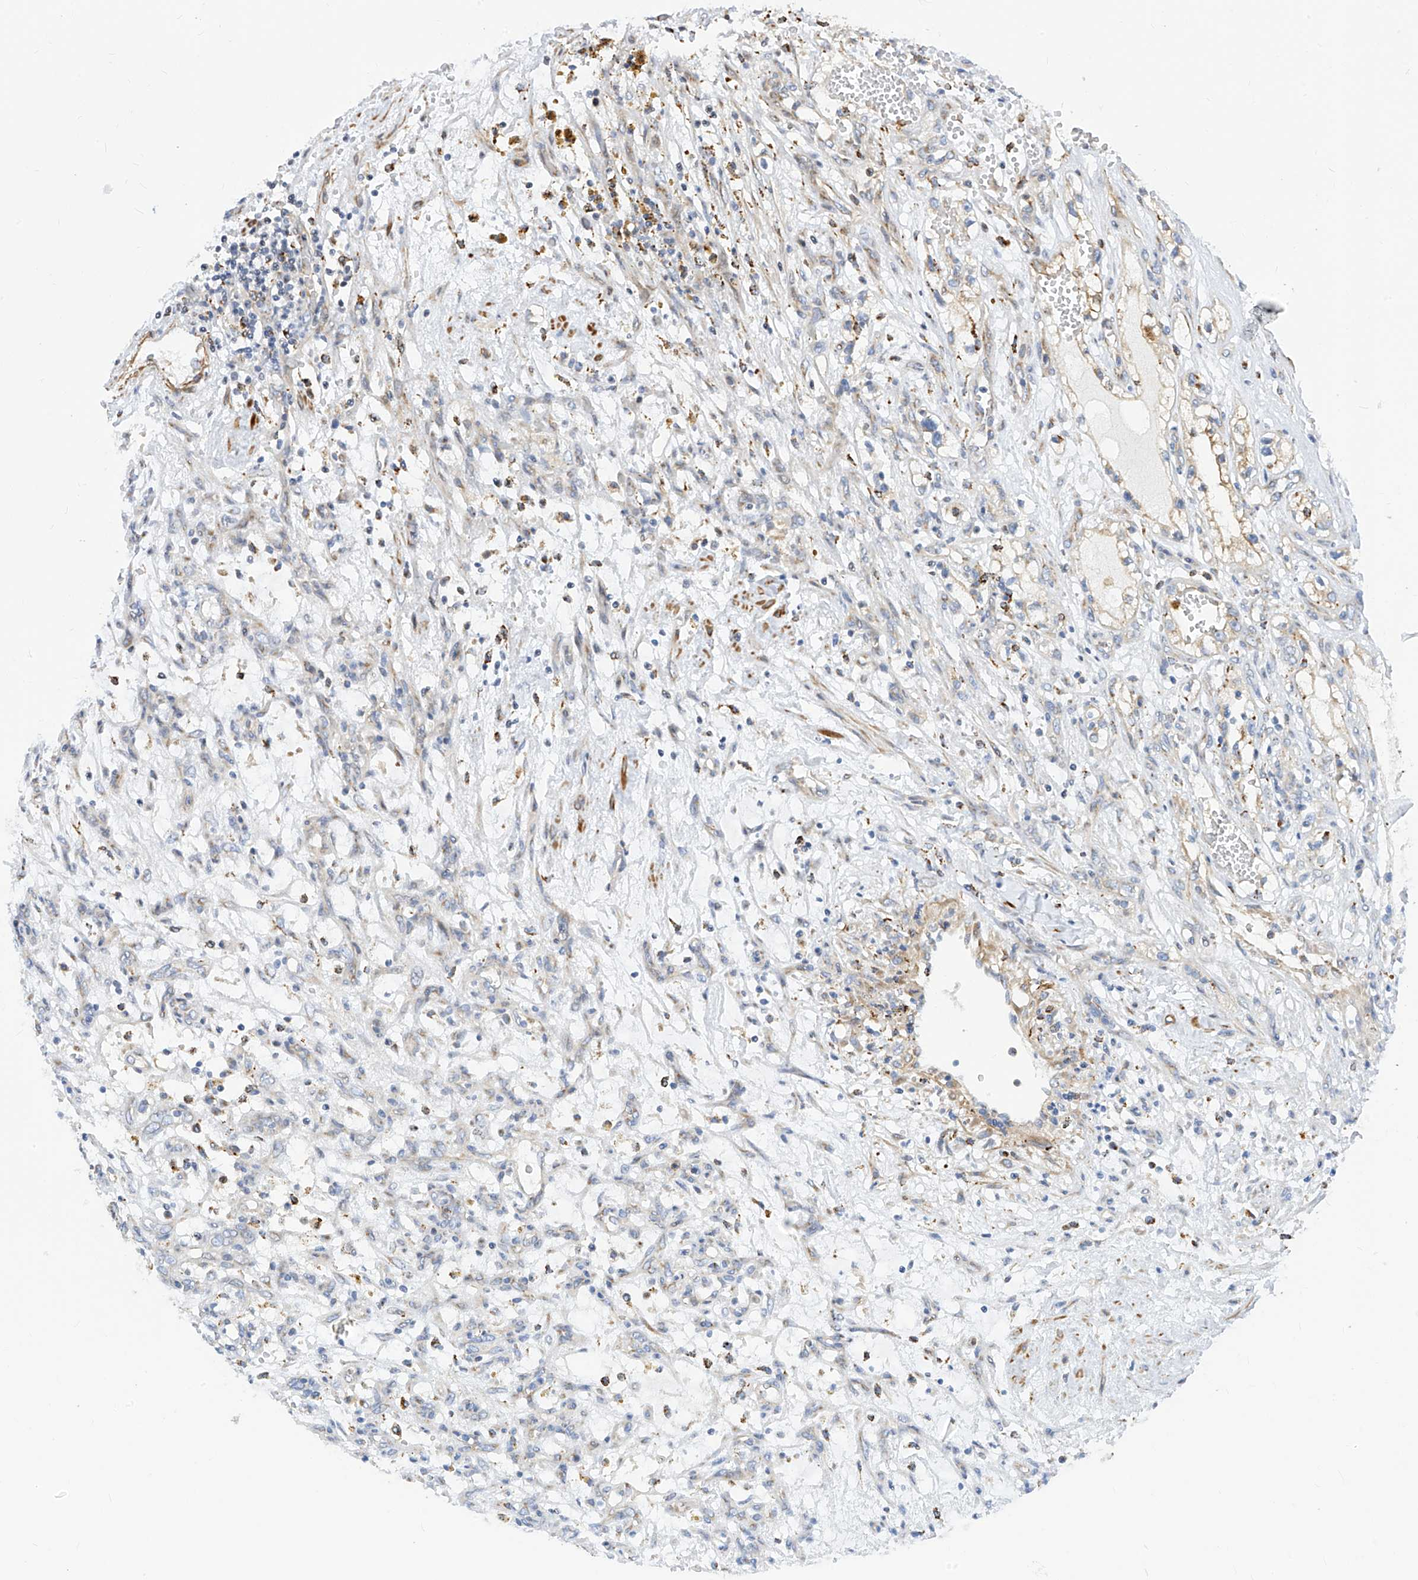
{"staining": {"intensity": "negative", "quantity": "none", "location": "none"}, "tissue": "renal cancer", "cell_type": "Tumor cells", "image_type": "cancer", "snomed": [{"axis": "morphology", "description": "Adenocarcinoma, NOS"}, {"axis": "topography", "description": "Kidney"}], "caption": "DAB immunohistochemical staining of human adenocarcinoma (renal) shows no significant expression in tumor cells.", "gene": "TTLL8", "patient": {"sex": "female", "age": 57}}